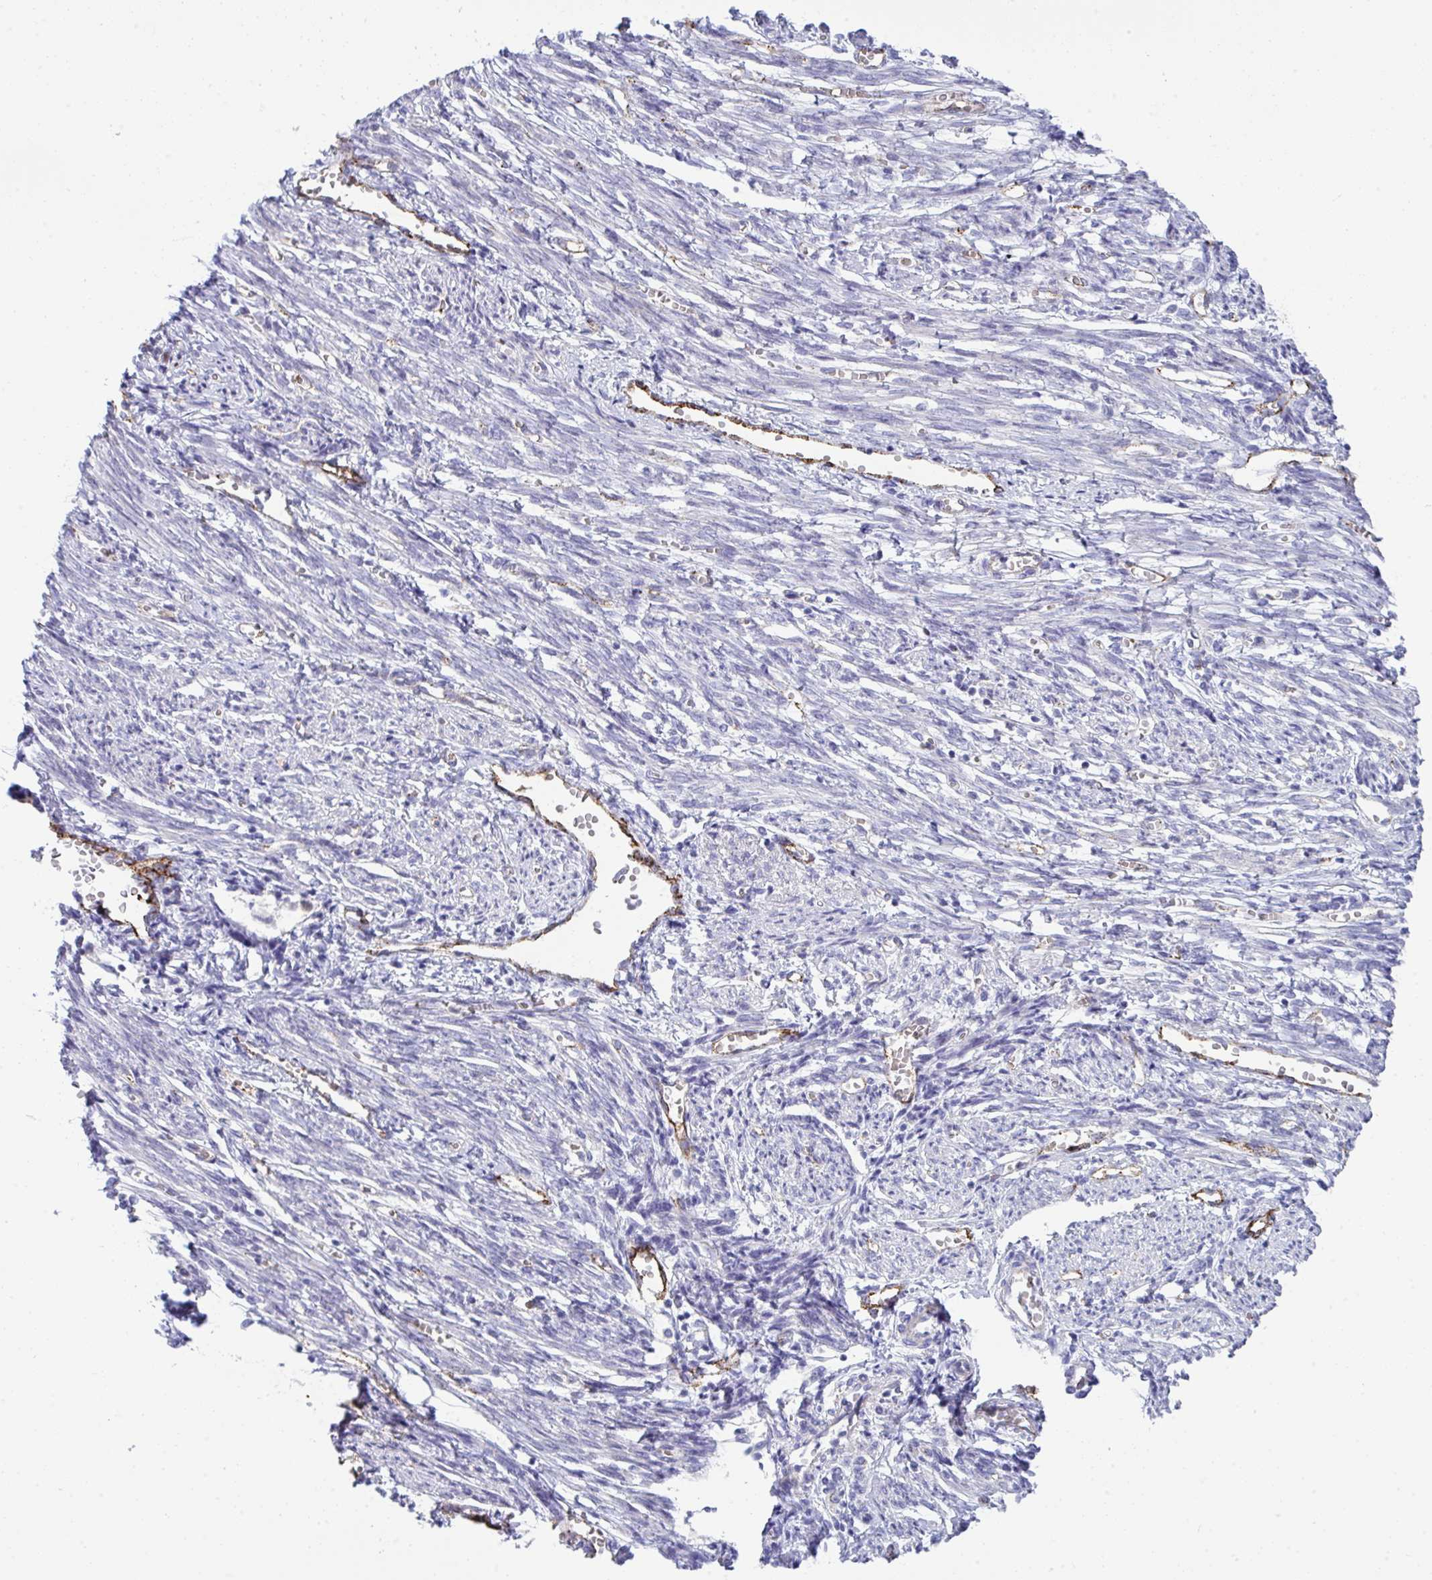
{"staining": {"intensity": "negative", "quantity": "none", "location": "none"}, "tissue": "endometrial cancer", "cell_type": "Tumor cells", "image_type": "cancer", "snomed": [{"axis": "morphology", "description": "Adenocarcinoma, NOS"}, {"axis": "topography", "description": "Endometrium"}], "caption": "Immunohistochemistry histopathology image of human endometrial adenocarcinoma stained for a protein (brown), which reveals no expression in tumor cells. (Immunohistochemistry (ihc), brightfield microscopy, high magnification).", "gene": "TOR1AIP2", "patient": {"sex": "female", "age": 65}}